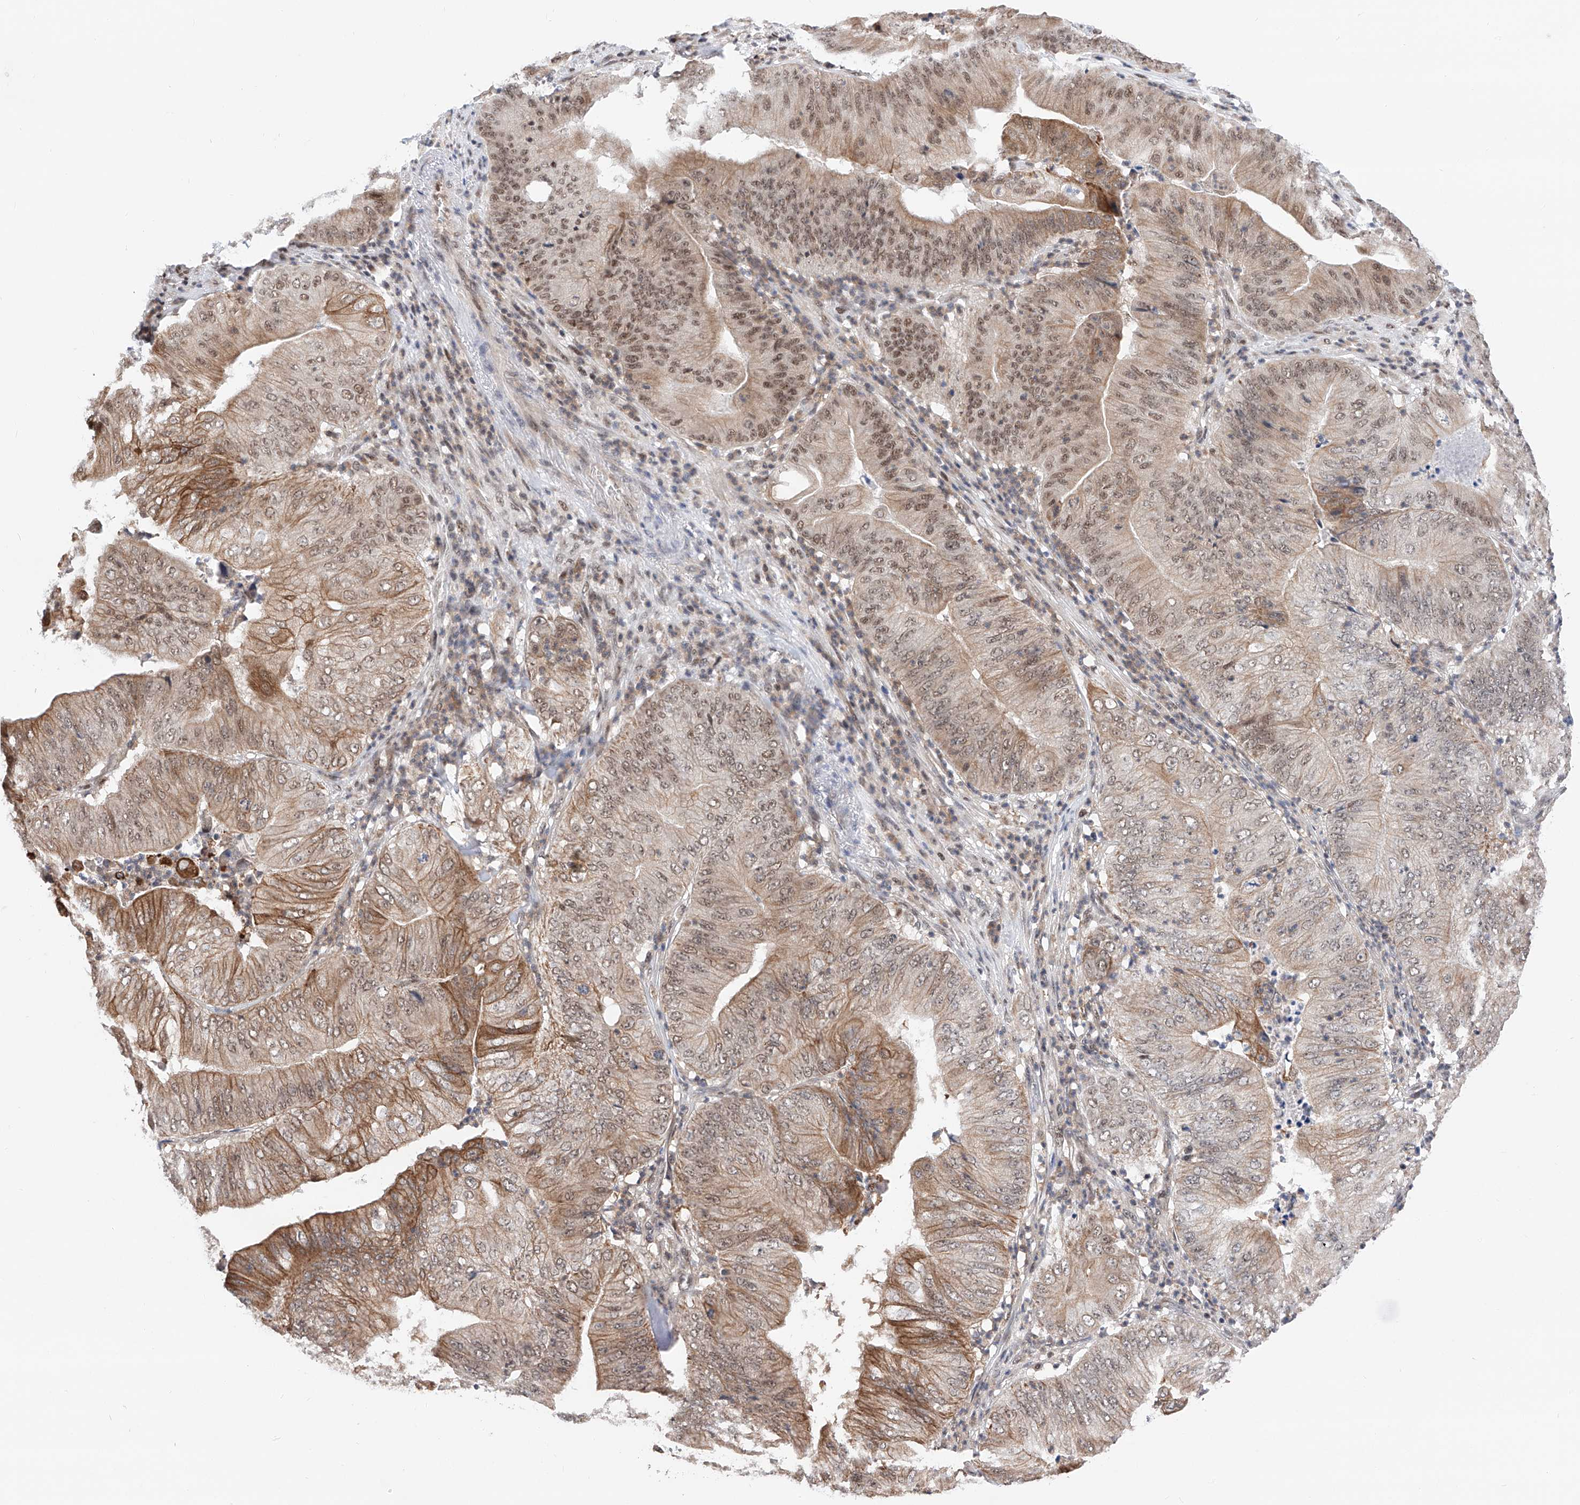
{"staining": {"intensity": "moderate", "quantity": ">75%", "location": "cytoplasmic/membranous,nuclear"}, "tissue": "pancreatic cancer", "cell_type": "Tumor cells", "image_type": "cancer", "snomed": [{"axis": "morphology", "description": "Adenocarcinoma, NOS"}, {"axis": "topography", "description": "Pancreas"}], "caption": "High-magnification brightfield microscopy of pancreatic cancer (adenocarcinoma) stained with DAB (brown) and counterstained with hematoxylin (blue). tumor cells exhibit moderate cytoplasmic/membranous and nuclear positivity is appreciated in approximately>75% of cells.", "gene": "SNRNP200", "patient": {"sex": "female", "age": 77}}